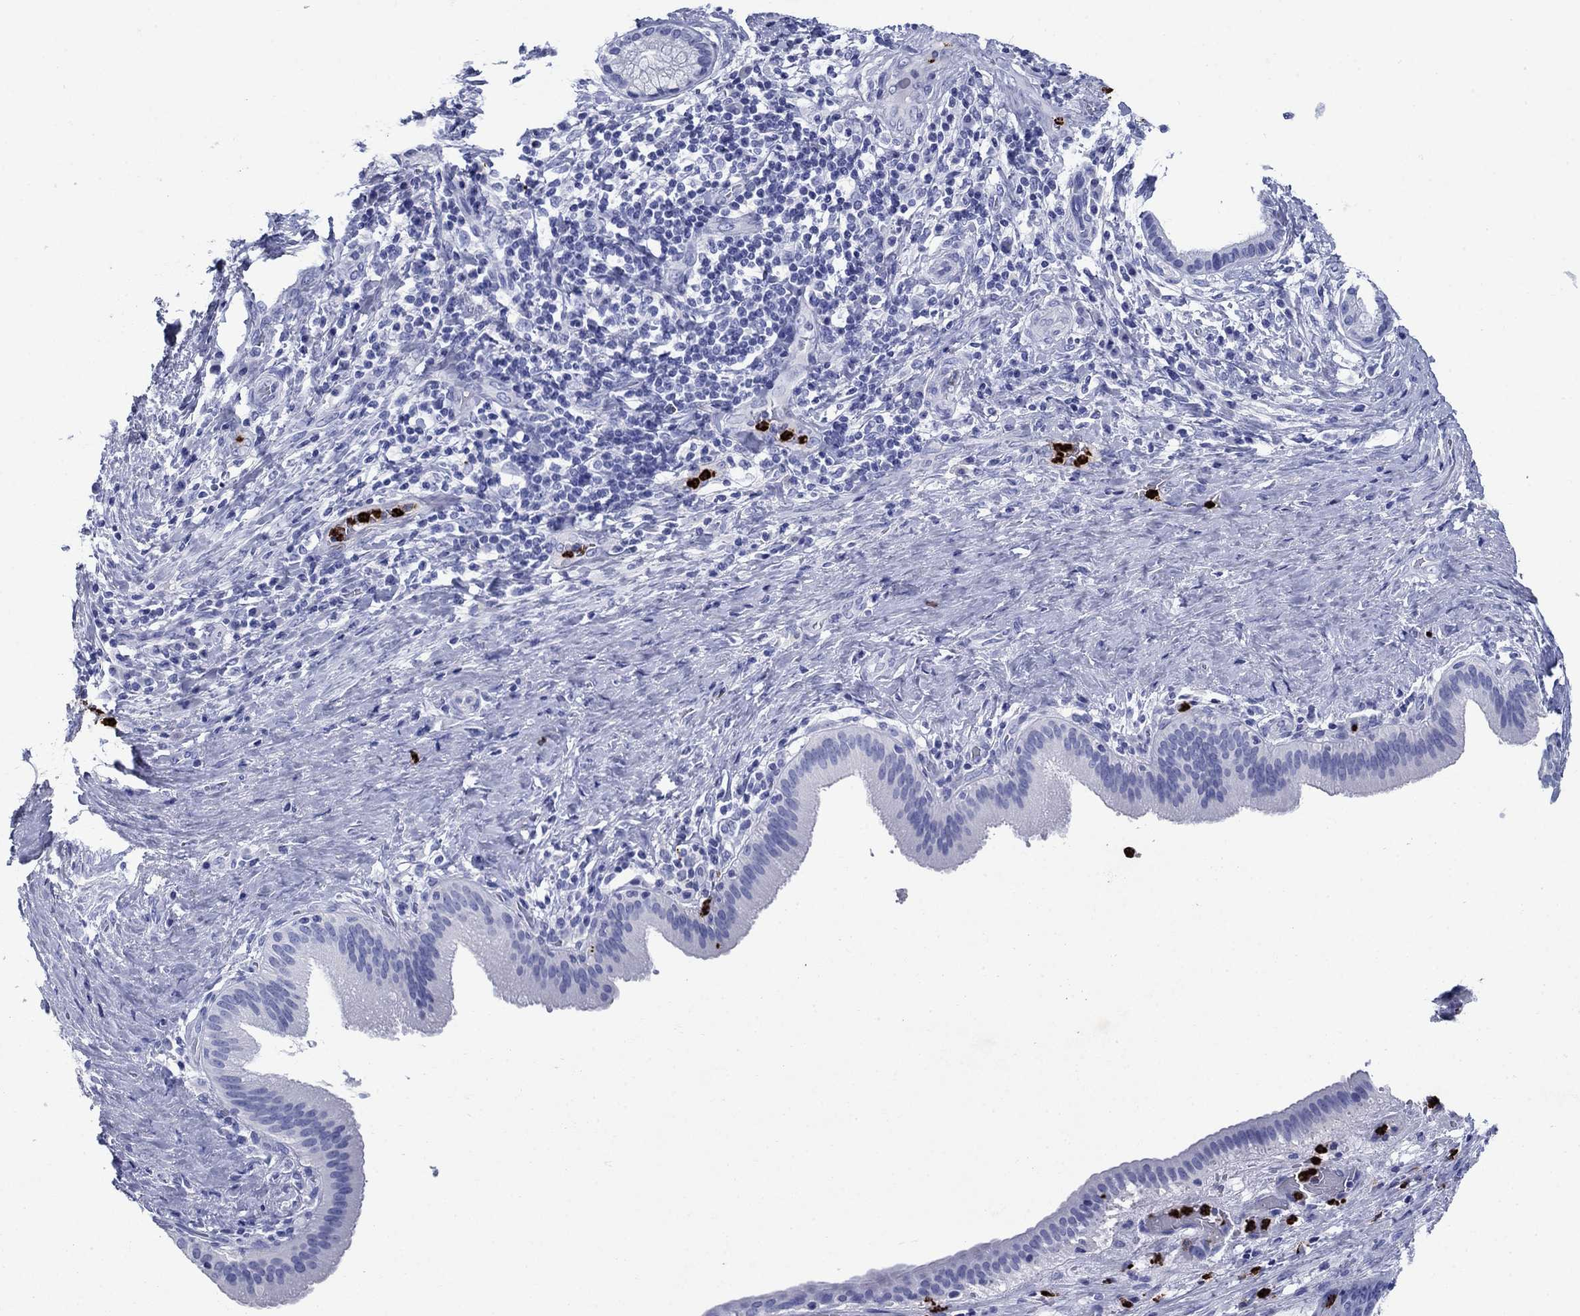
{"staining": {"intensity": "negative", "quantity": "none", "location": "none"}, "tissue": "liver cancer", "cell_type": "Tumor cells", "image_type": "cancer", "snomed": [{"axis": "morphology", "description": "Cholangiocarcinoma"}, {"axis": "topography", "description": "Liver"}], "caption": "There is no significant staining in tumor cells of cholangiocarcinoma (liver).", "gene": "AZU1", "patient": {"sex": "female", "age": 73}}